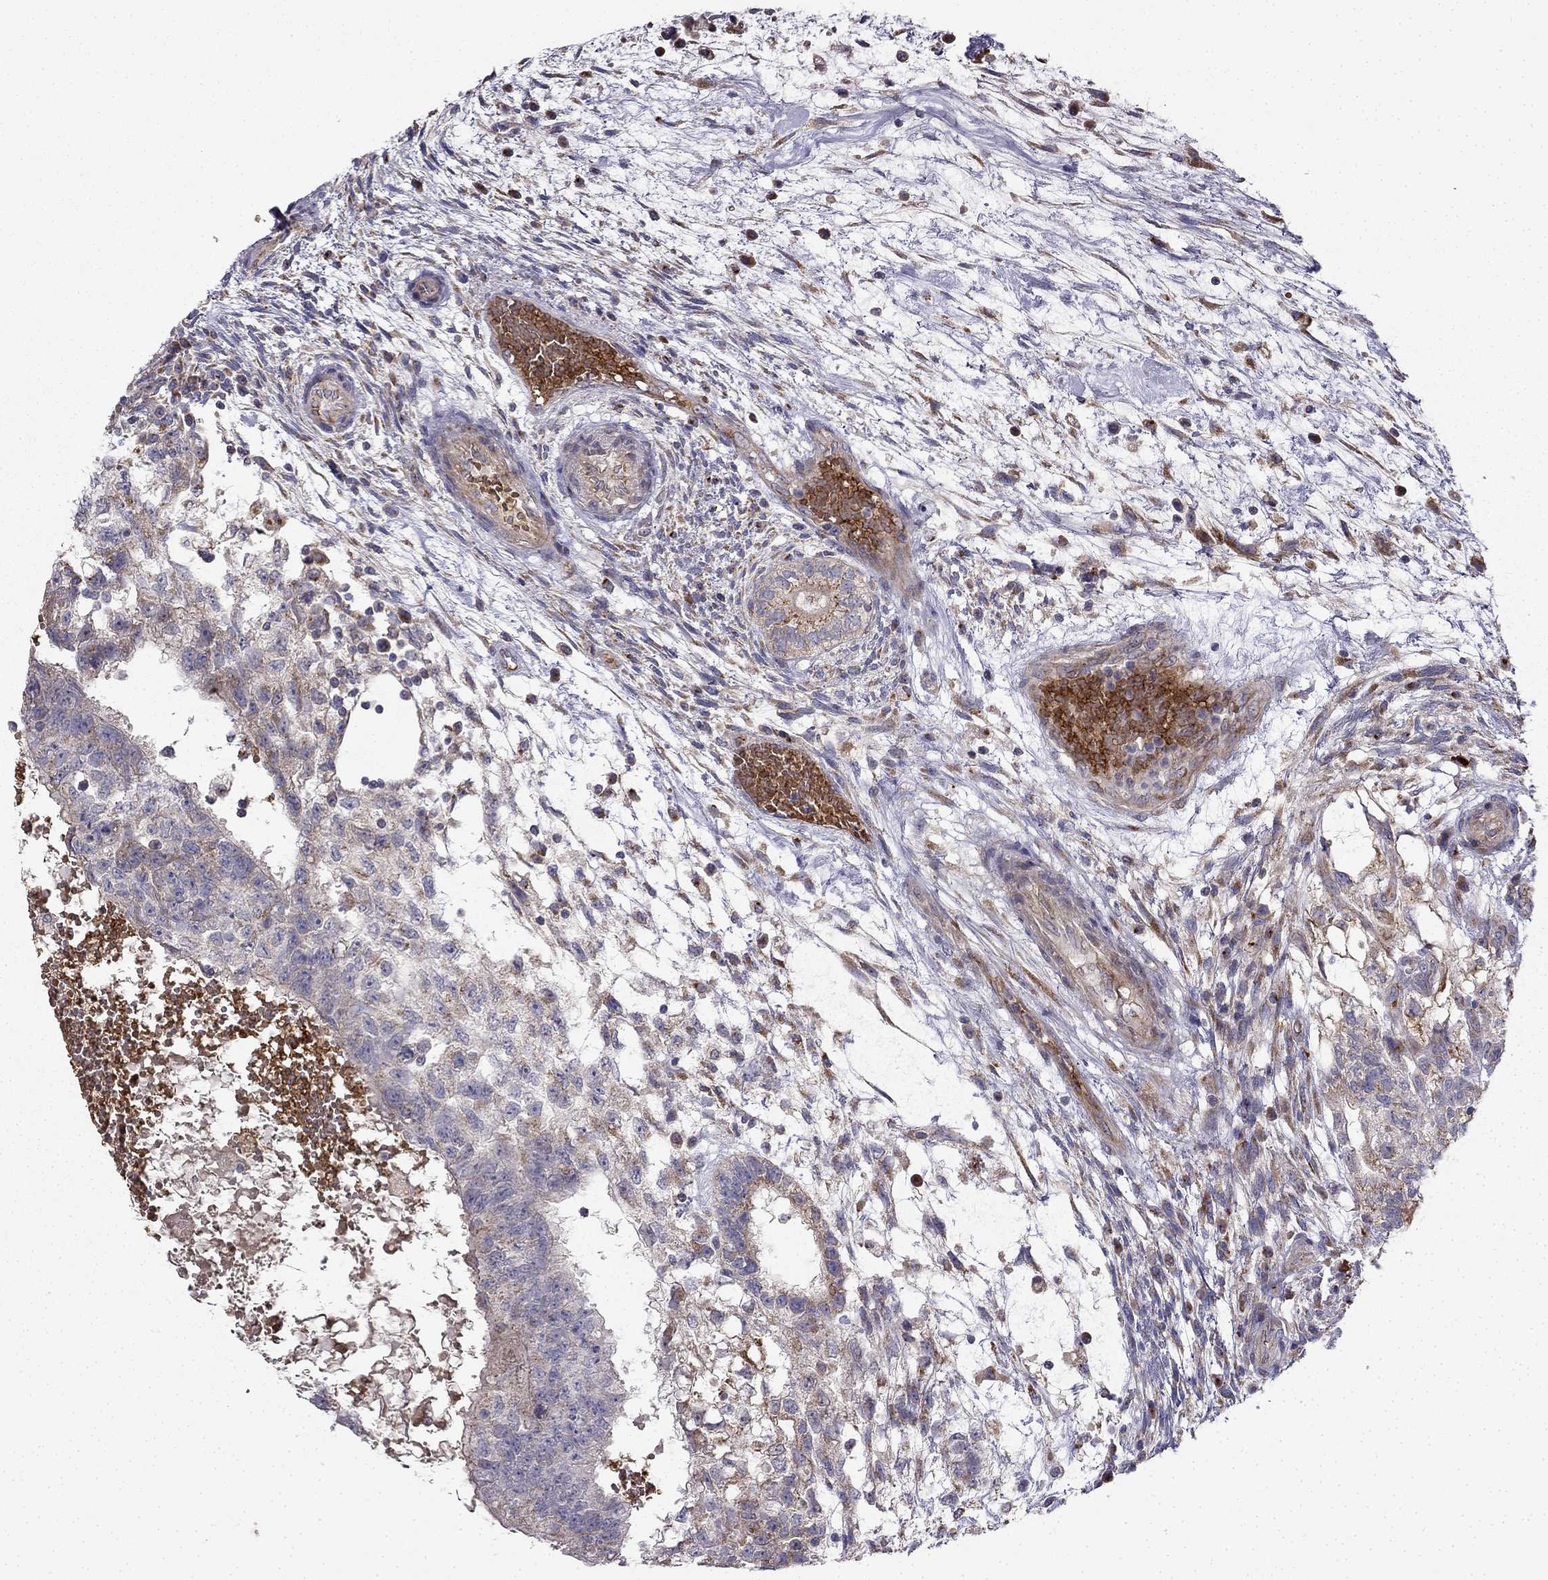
{"staining": {"intensity": "moderate", "quantity": "<25%", "location": "cytoplasmic/membranous"}, "tissue": "testis cancer", "cell_type": "Tumor cells", "image_type": "cancer", "snomed": [{"axis": "morphology", "description": "Normal tissue, NOS"}, {"axis": "morphology", "description": "Carcinoma, Embryonal, NOS"}, {"axis": "topography", "description": "Testis"}, {"axis": "topography", "description": "Epididymis"}], "caption": "Protein staining of testis embryonal carcinoma tissue shows moderate cytoplasmic/membranous staining in about <25% of tumor cells. The staining was performed using DAB, with brown indicating positive protein expression. Nuclei are stained blue with hematoxylin.", "gene": "B4GALT7", "patient": {"sex": "male", "age": 32}}